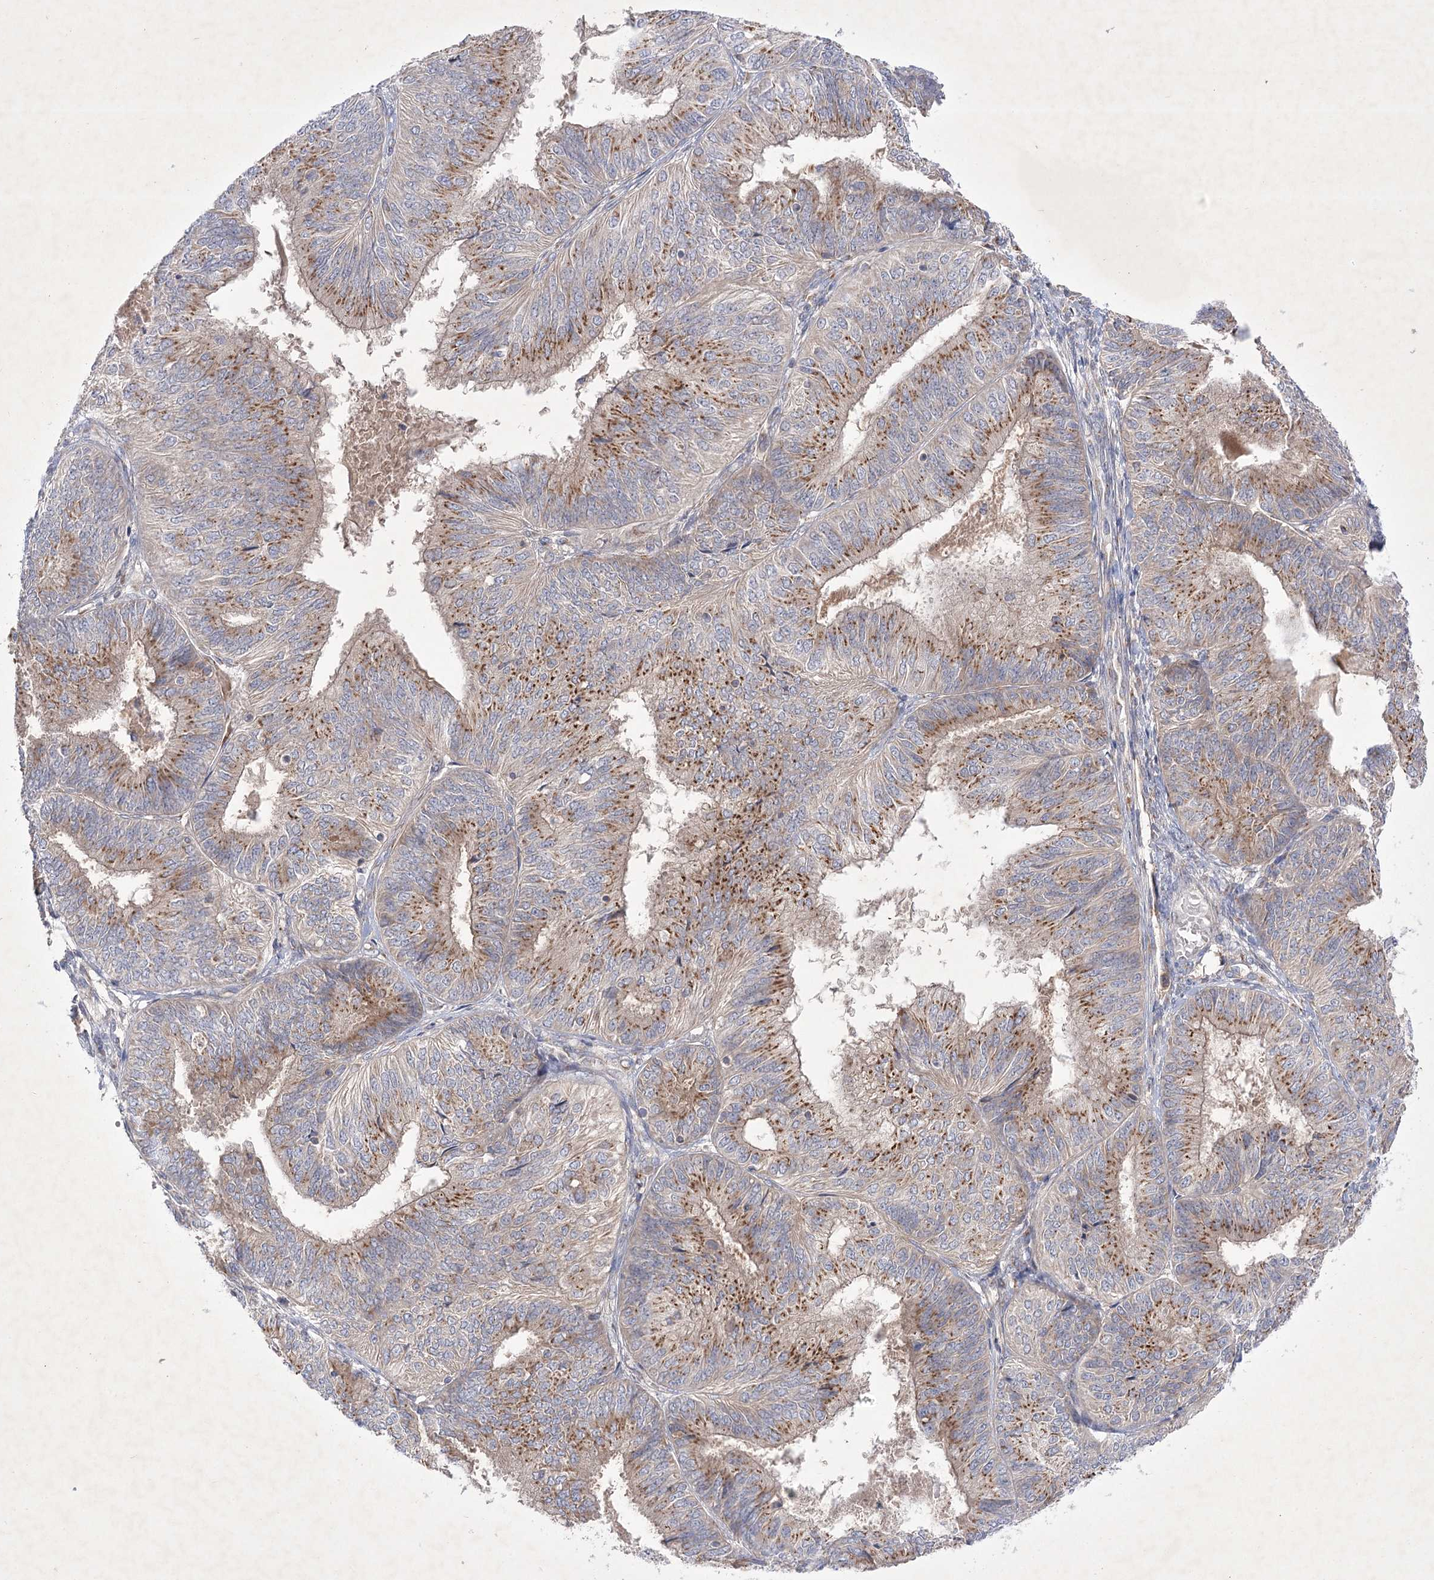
{"staining": {"intensity": "moderate", "quantity": ">75%", "location": "cytoplasmic/membranous"}, "tissue": "endometrial cancer", "cell_type": "Tumor cells", "image_type": "cancer", "snomed": [{"axis": "morphology", "description": "Adenocarcinoma, NOS"}, {"axis": "topography", "description": "Endometrium"}], "caption": "The micrograph reveals a brown stain indicating the presence of a protein in the cytoplasmic/membranous of tumor cells in adenocarcinoma (endometrial).", "gene": "GBF1", "patient": {"sex": "female", "age": 58}}